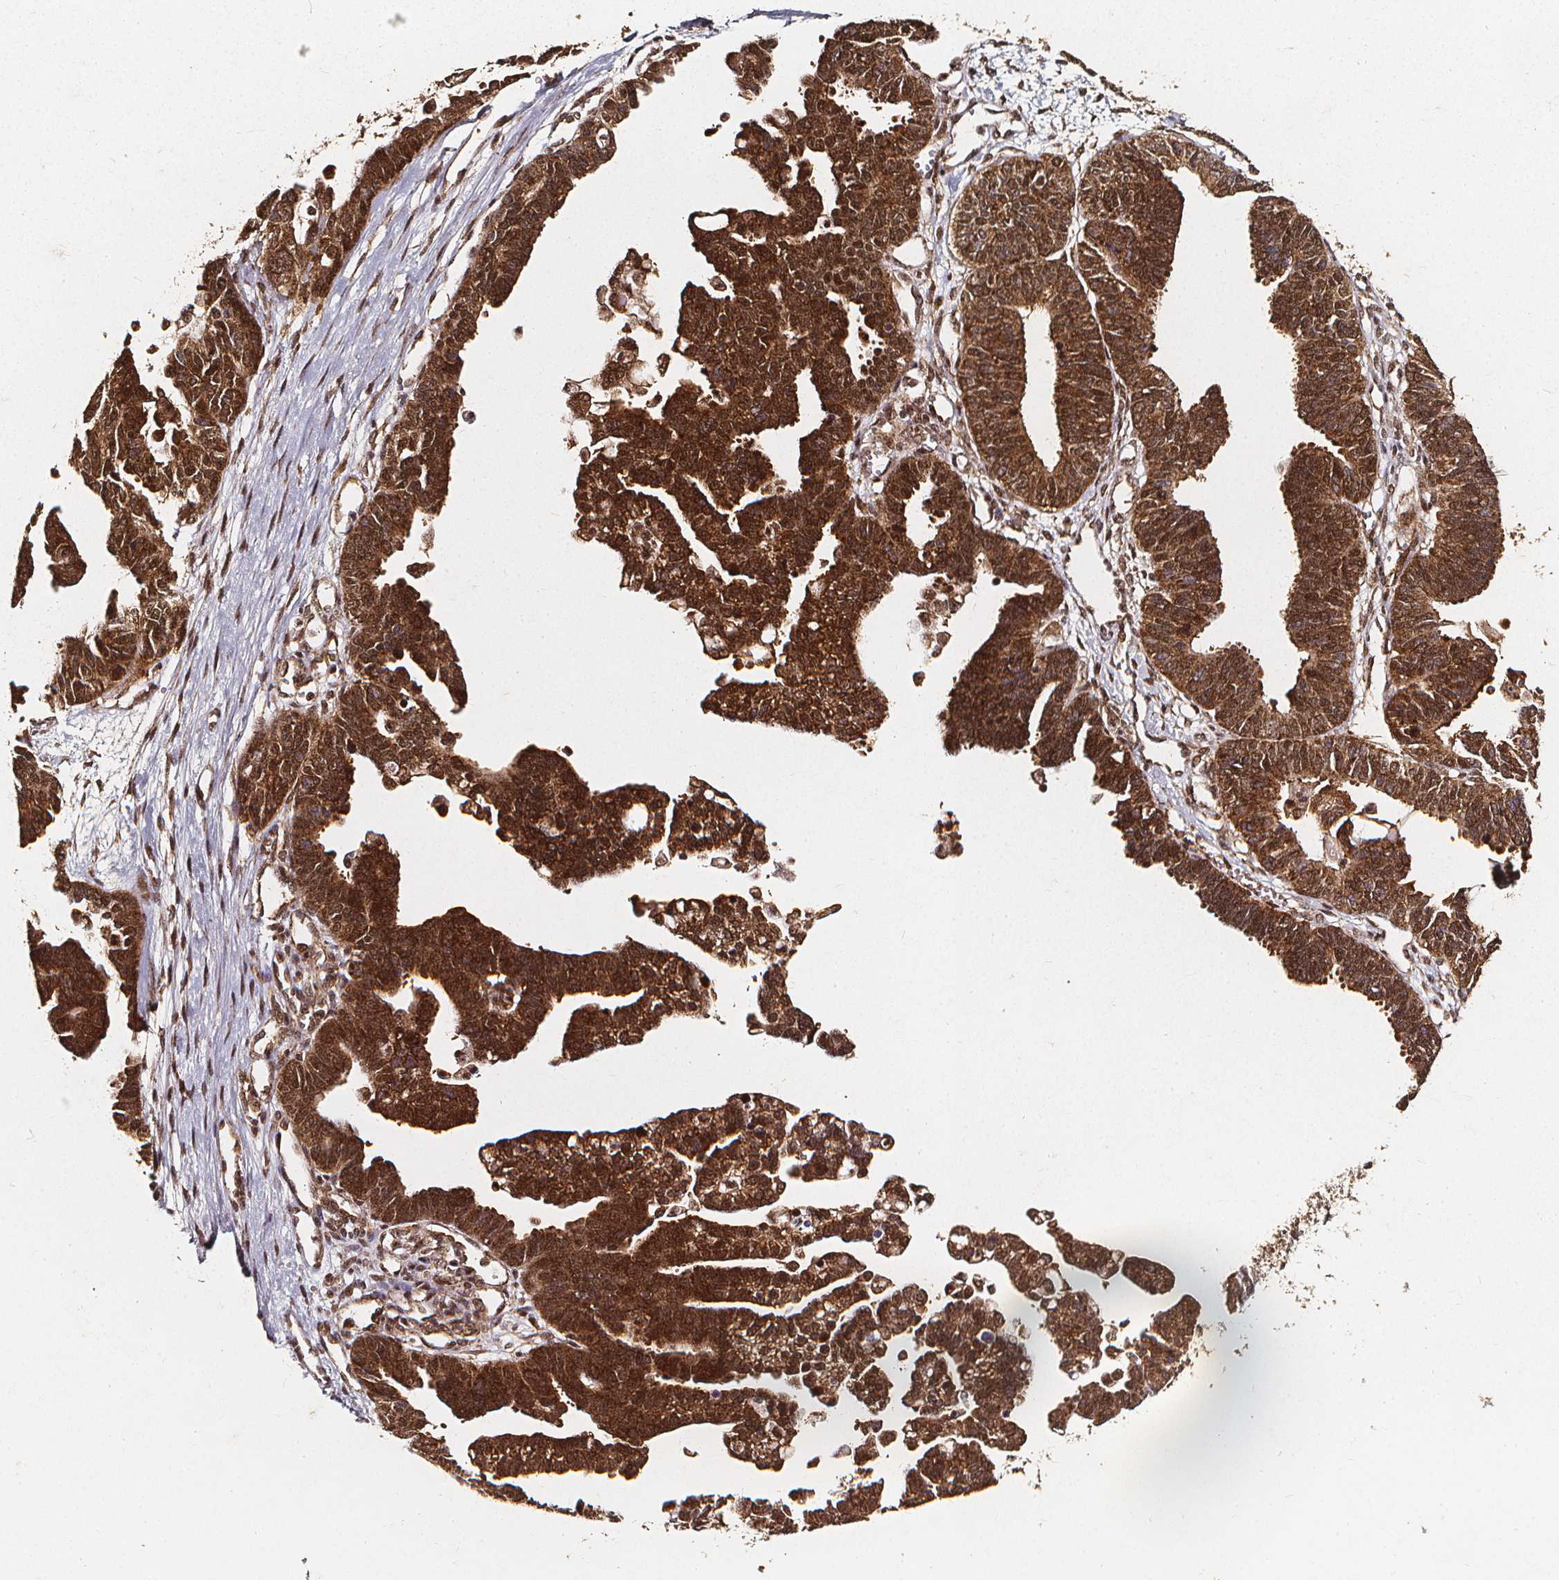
{"staining": {"intensity": "strong", "quantity": ">75%", "location": "cytoplasmic/membranous,nuclear"}, "tissue": "ovarian cancer", "cell_type": "Tumor cells", "image_type": "cancer", "snomed": [{"axis": "morphology", "description": "Cystadenocarcinoma, serous, NOS"}, {"axis": "topography", "description": "Ovary"}], "caption": "Human serous cystadenocarcinoma (ovarian) stained for a protein (brown) exhibits strong cytoplasmic/membranous and nuclear positive positivity in approximately >75% of tumor cells.", "gene": "SMN1", "patient": {"sex": "female", "age": 51}}